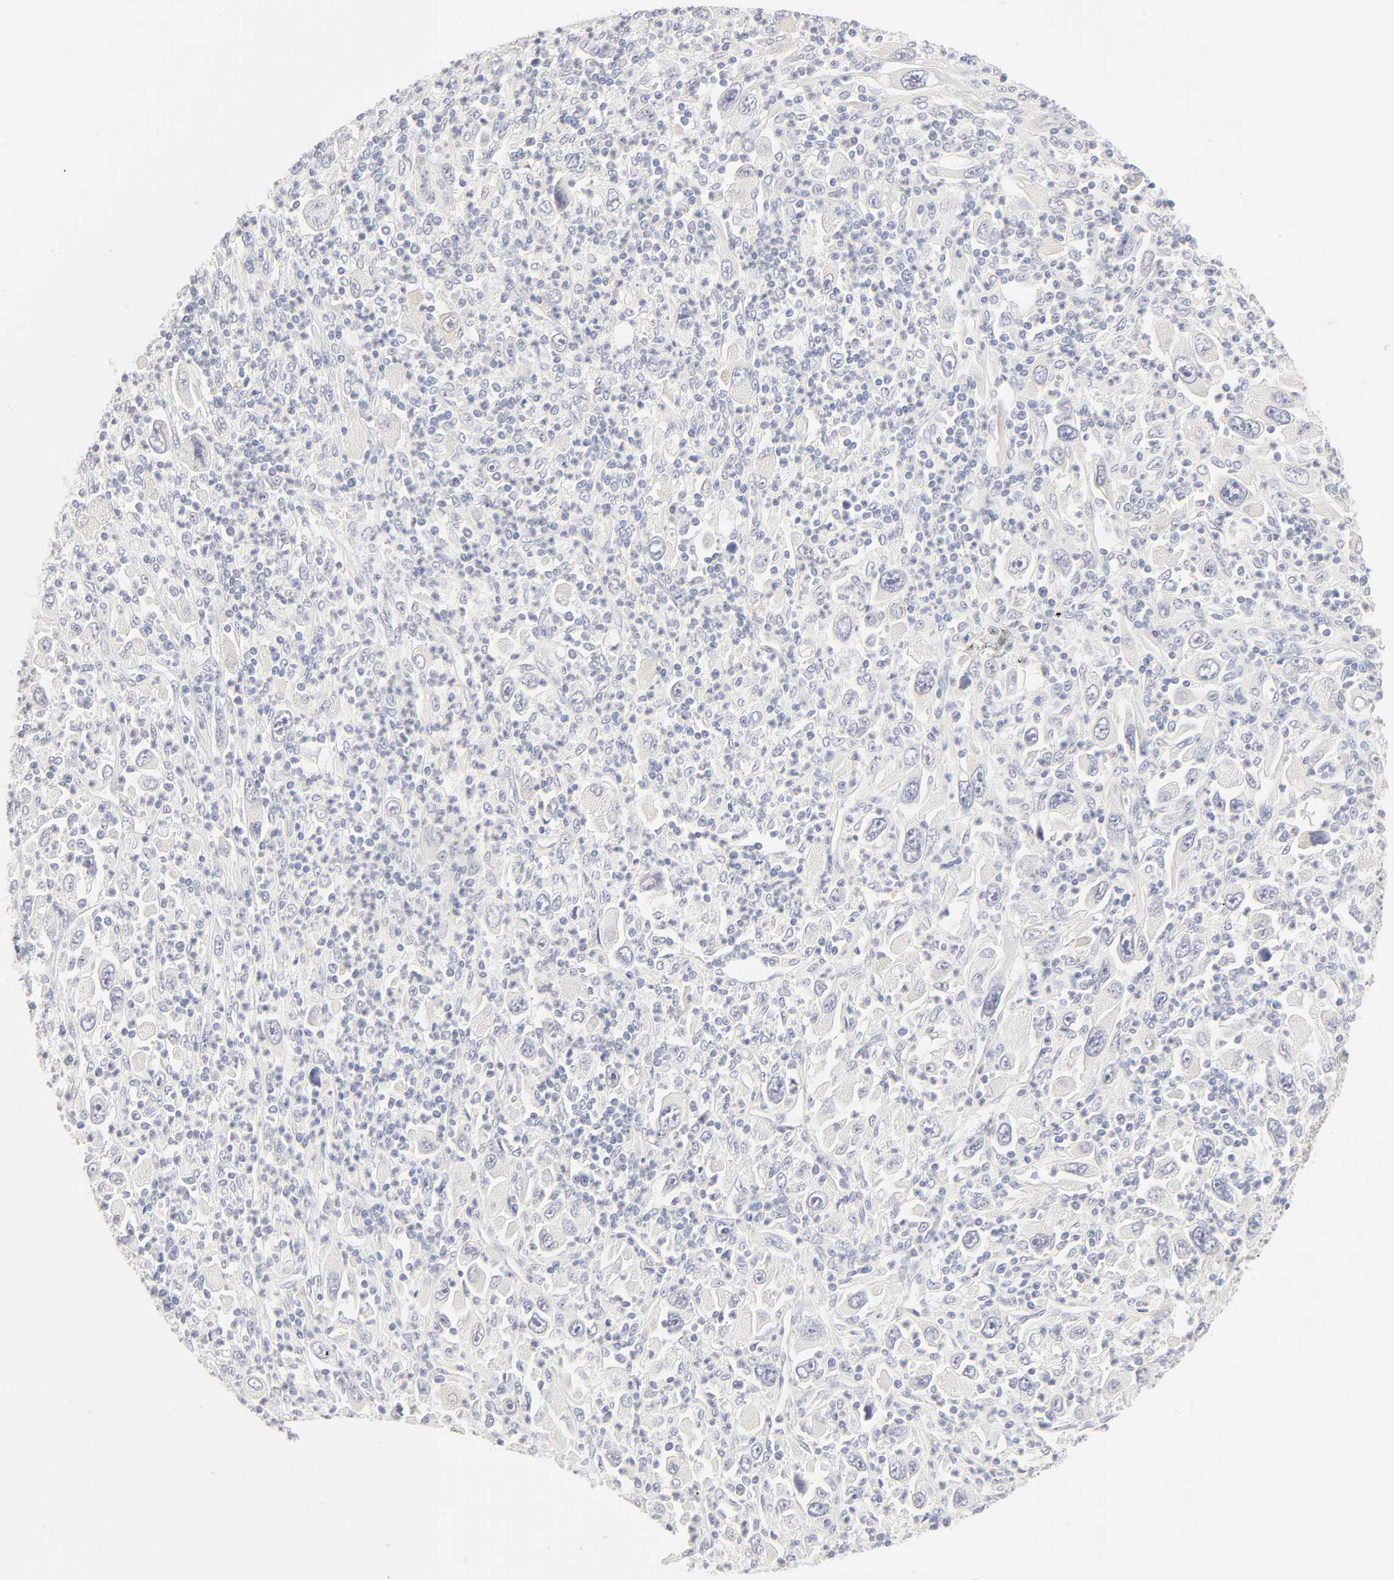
{"staining": {"intensity": "negative", "quantity": "none", "location": "none"}, "tissue": "melanoma", "cell_type": "Tumor cells", "image_type": "cancer", "snomed": [{"axis": "morphology", "description": "Malignant melanoma, Metastatic site"}, {"axis": "topography", "description": "Skin"}], "caption": "IHC histopathology image of neoplastic tissue: melanoma stained with DAB demonstrates no significant protein positivity in tumor cells.", "gene": "CYP4B1", "patient": {"sex": "female", "age": 56}}